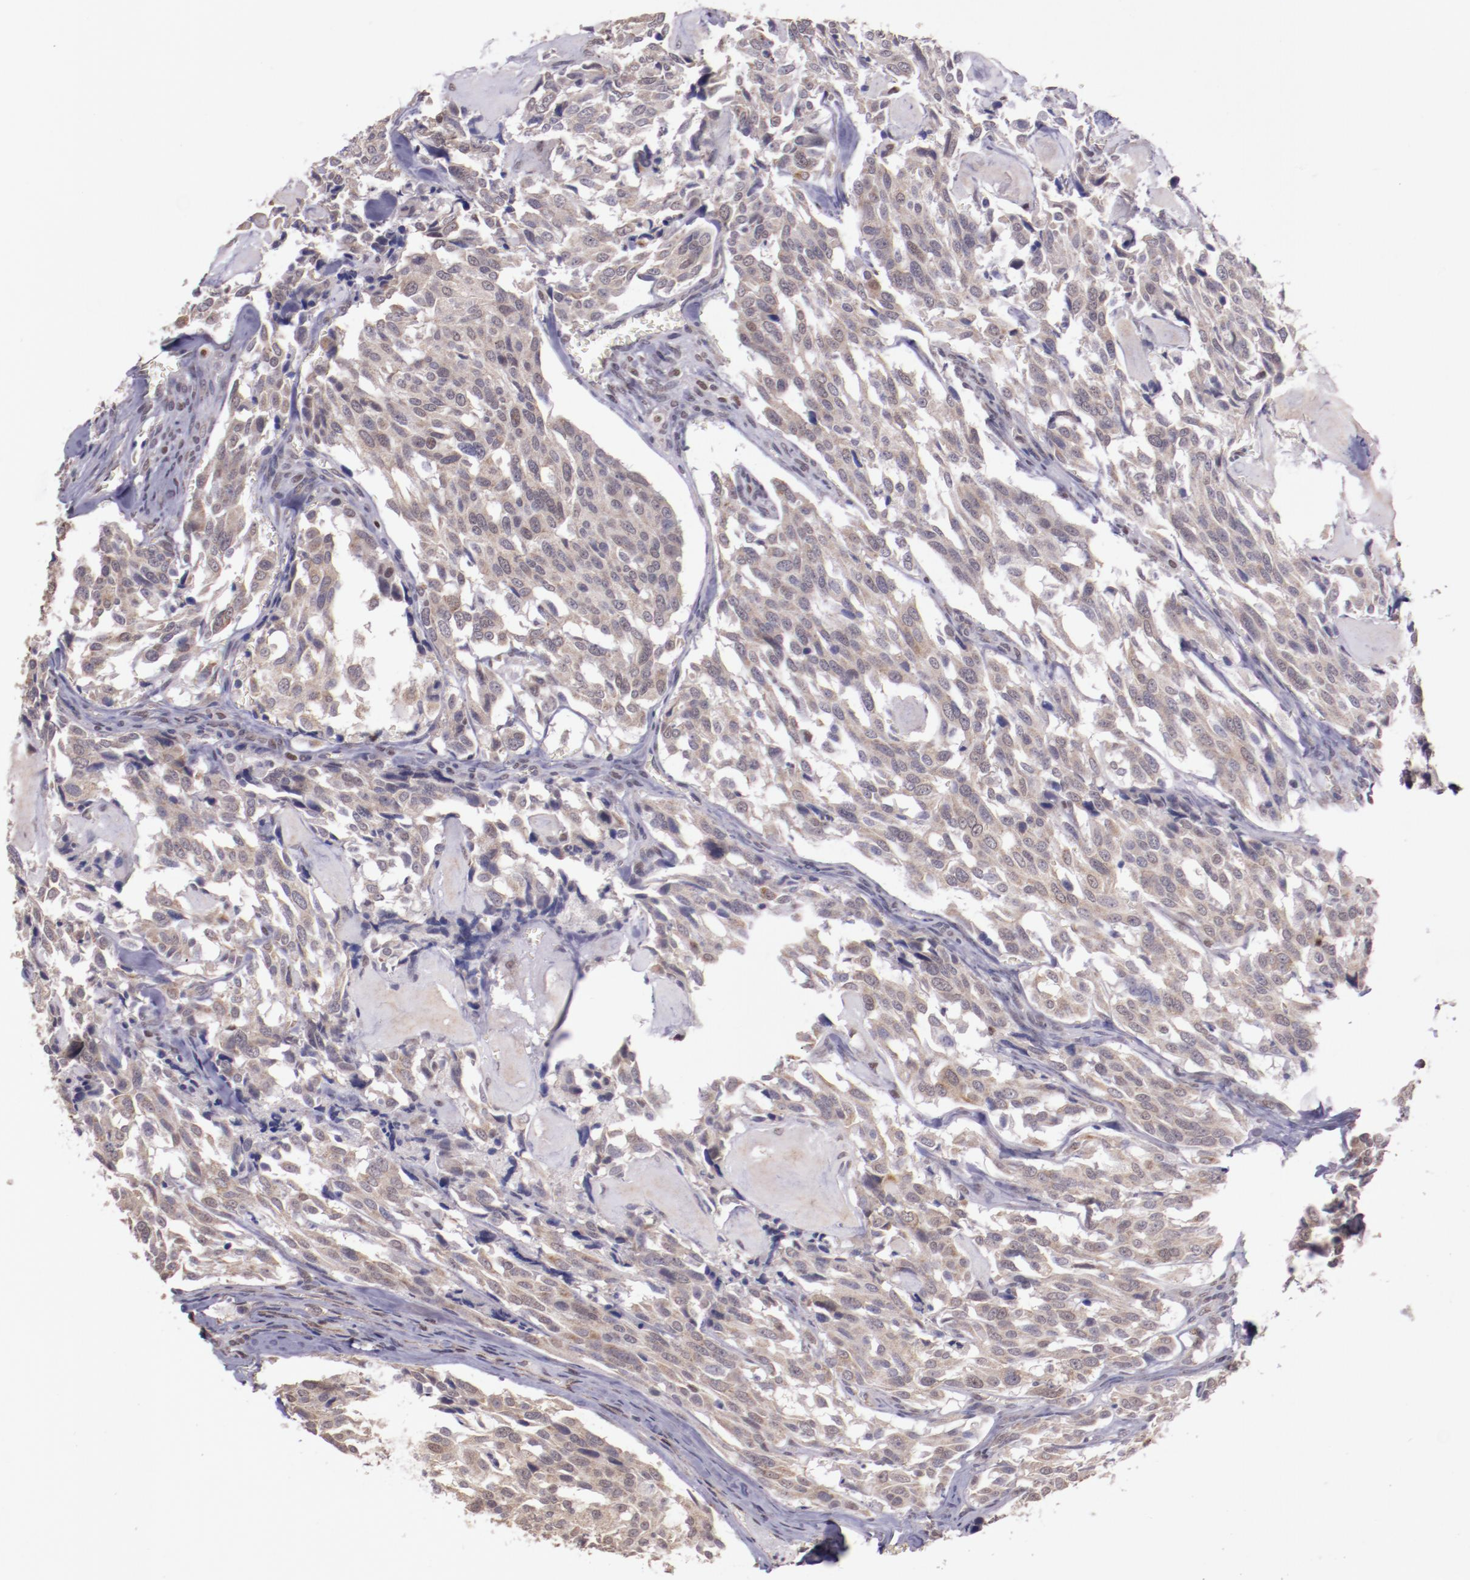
{"staining": {"intensity": "weak", "quantity": ">75%", "location": "cytoplasmic/membranous"}, "tissue": "thyroid cancer", "cell_type": "Tumor cells", "image_type": "cancer", "snomed": [{"axis": "morphology", "description": "Carcinoma, NOS"}, {"axis": "morphology", "description": "Carcinoid, malignant, NOS"}, {"axis": "topography", "description": "Thyroid gland"}], "caption": "The immunohistochemical stain labels weak cytoplasmic/membranous expression in tumor cells of thyroid cancer (malignant carcinoid) tissue. The staining is performed using DAB (3,3'-diaminobenzidine) brown chromogen to label protein expression. The nuclei are counter-stained blue using hematoxylin.", "gene": "ELF1", "patient": {"sex": "male", "age": 33}}